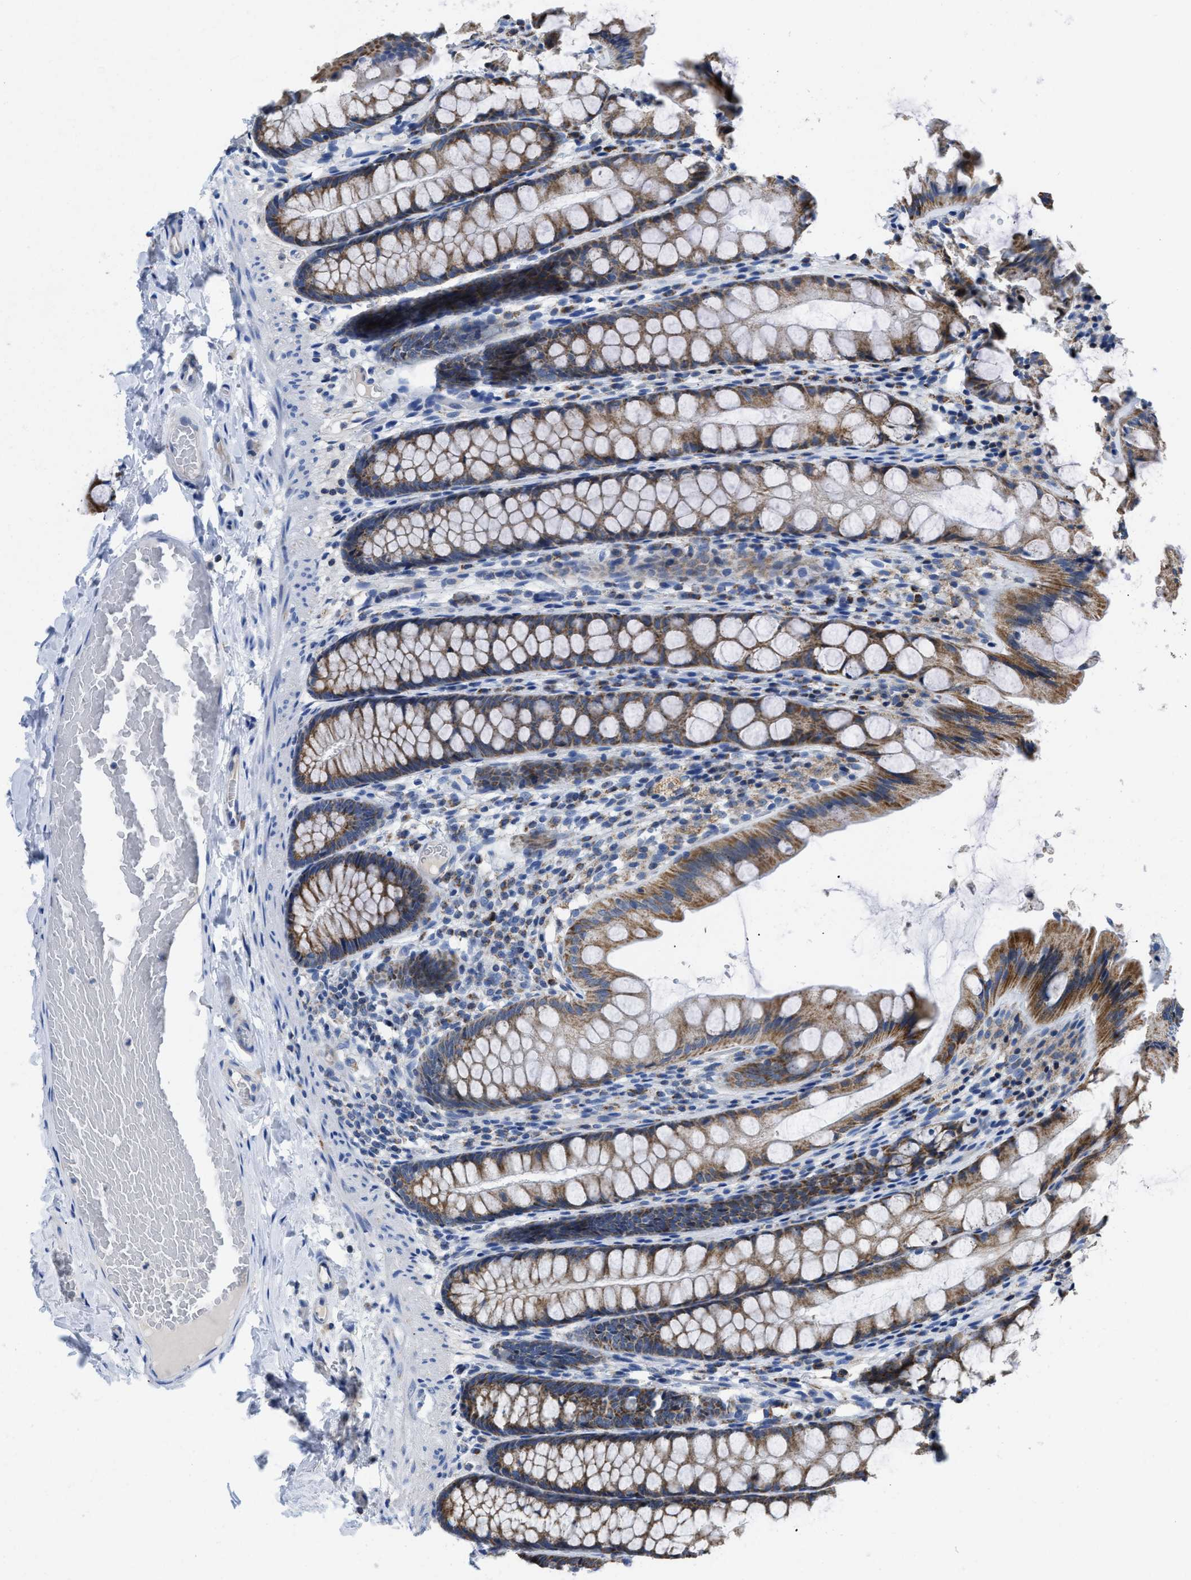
{"staining": {"intensity": "negative", "quantity": "none", "location": "none"}, "tissue": "colon", "cell_type": "Endothelial cells", "image_type": "normal", "snomed": [{"axis": "morphology", "description": "Normal tissue, NOS"}, {"axis": "topography", "description": "Colon"}], "caption": "The IHC image has no significant expression in endothelial cells of colon.", "gene": "ETFA", "patient": {"sex": "male", "age": 47}}